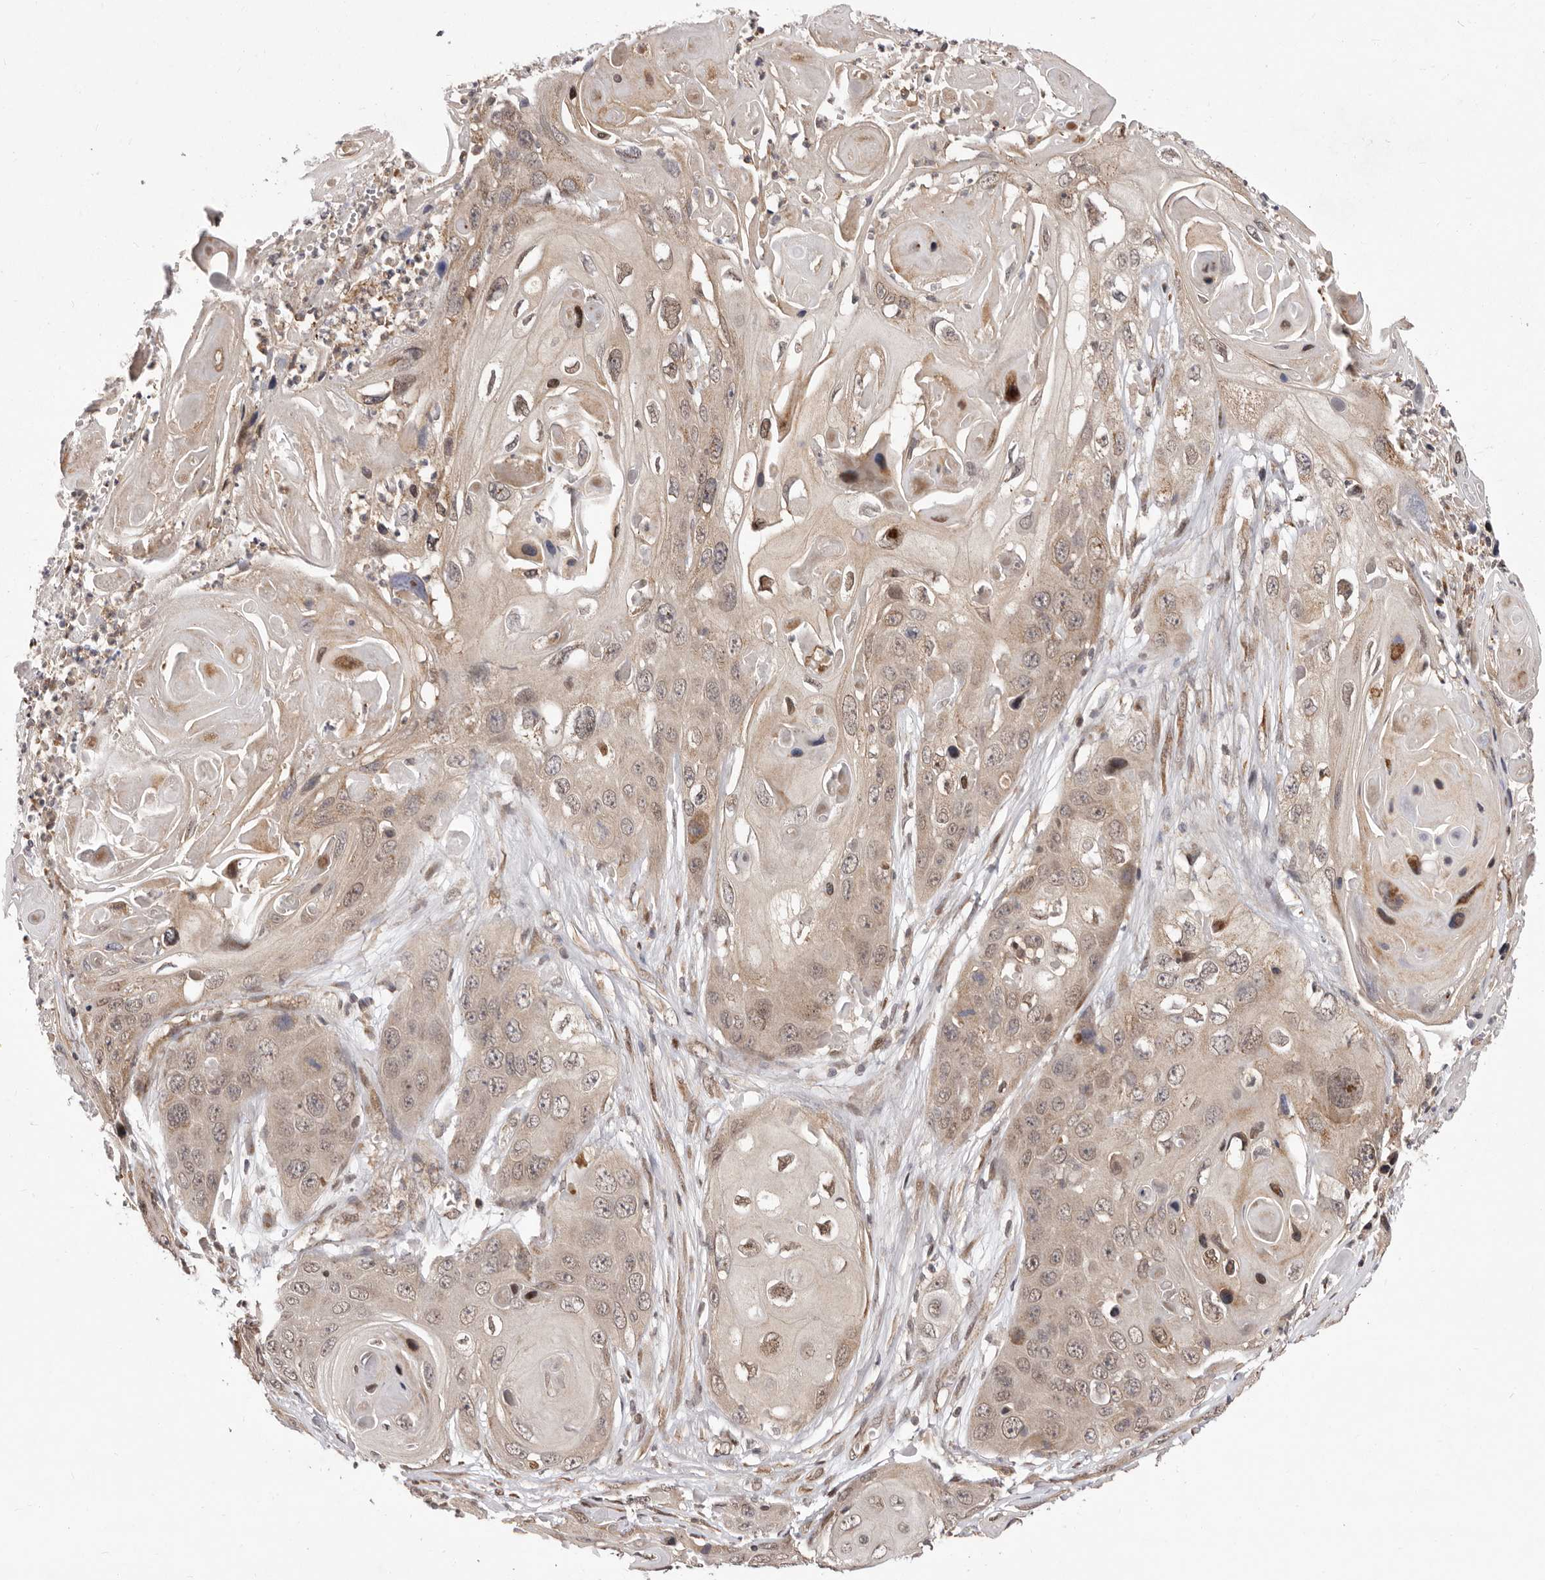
{"staining": {"intensity": "moderate", "quantity": ">75%", "location": "cytoplasmic/membranous,nuclear"}, "tissue": "skin cancer", "cell_type": "Tumor cells", "image_type": "cancer", "snomed": [{"axis": "morphology", "description": "Squamous cell carcinoma, NOS"}, {"axis": "topography", "description": "Skin"}], "caption": "Immunohistochemical staining of human skin squamous cell carcinoma demonstrates medium levels of moderate cytoplasmic/membranous and nuclear staining in approximately >75% of tumor cells. Nuclei are stained in blue.", "gene": "GLRX3", "patient": {"sex": "male", "age": 55}}